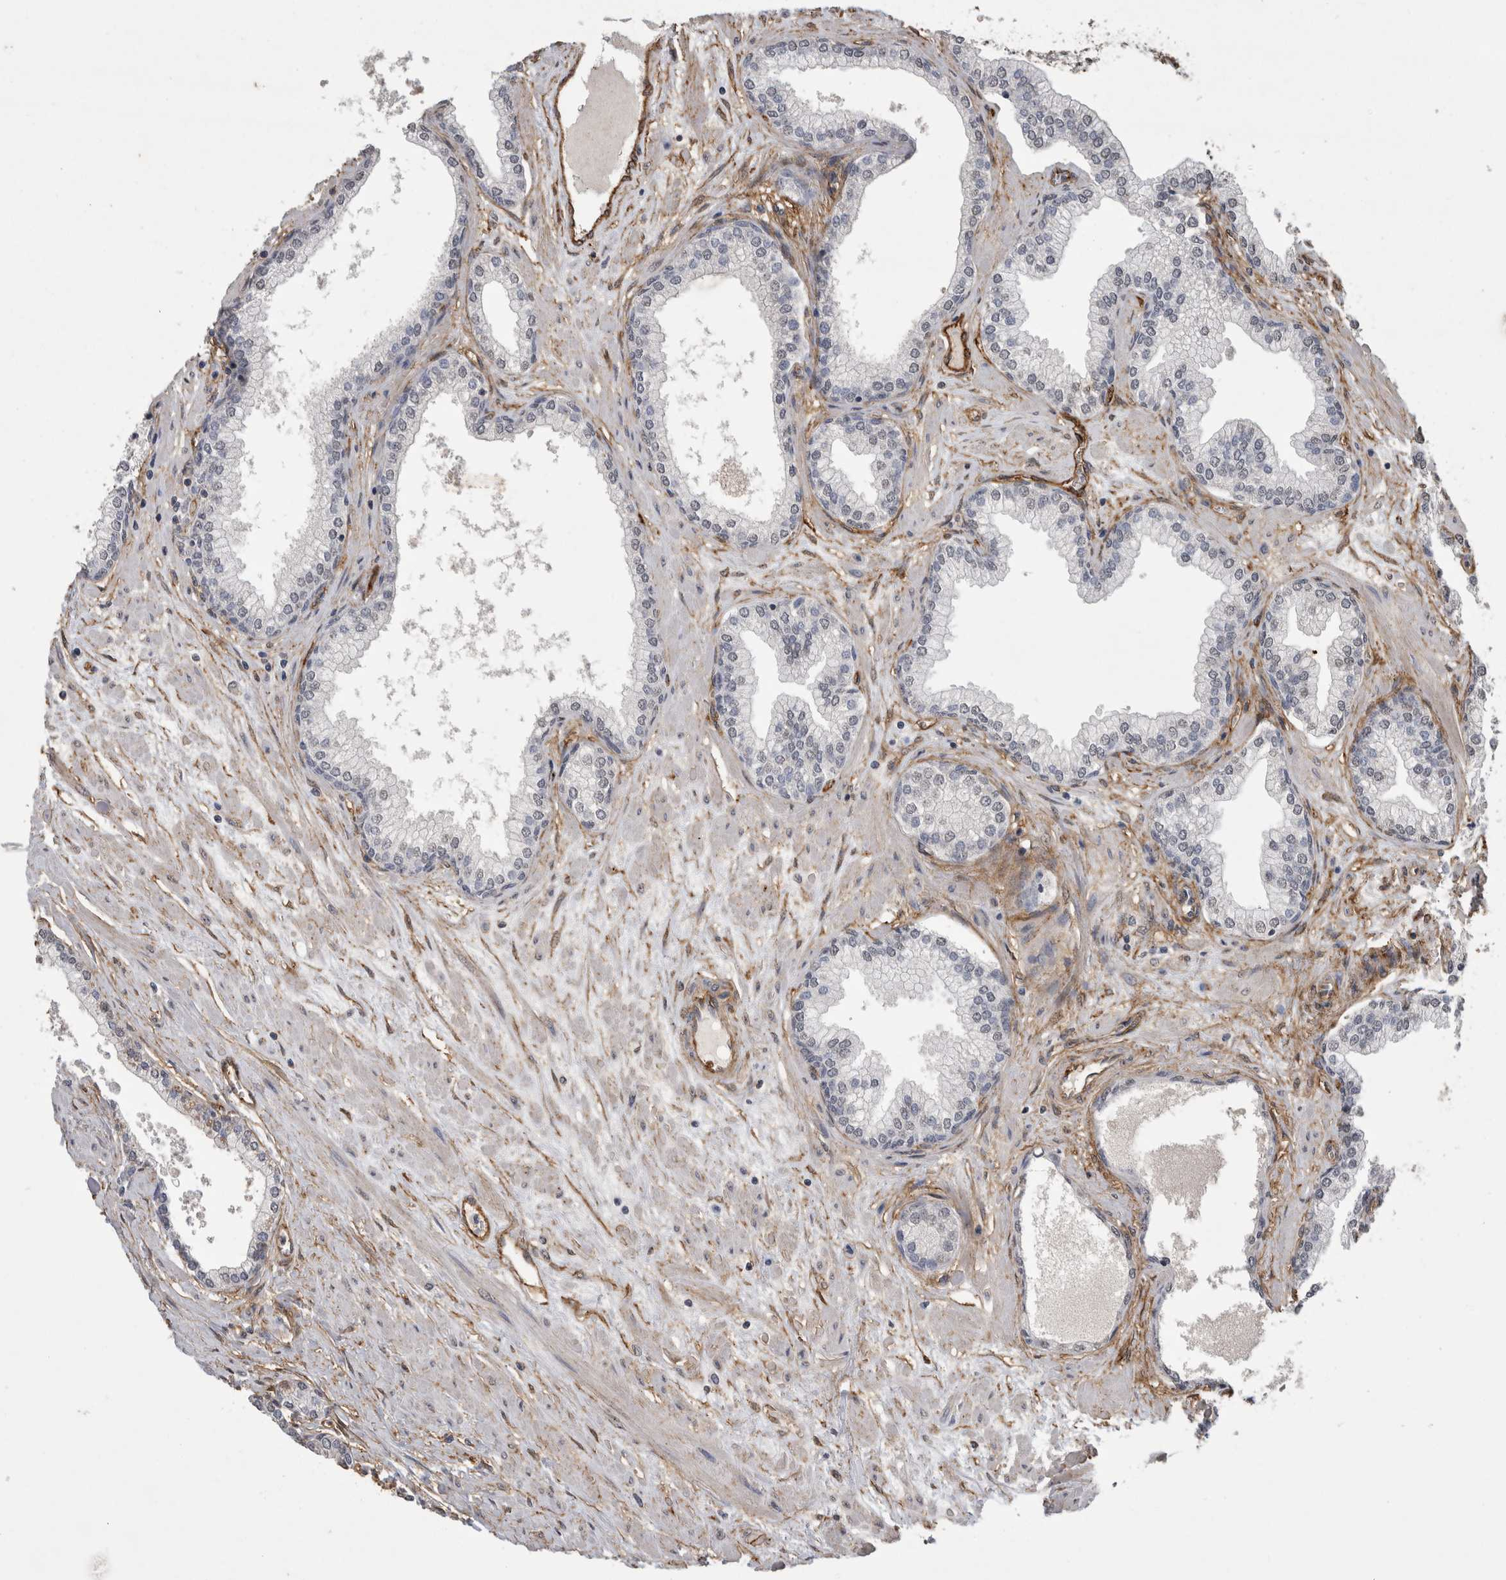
{"staining": {"intensity": "weak", "quantity": "<25%", "location": "nuclear"}, "tissue": "prostate", "cell_type": "Glandular cells", "image_type": "normal", "snomed": [{"axis": "morphology", "description": "Normal tissue, NOS"}, {"axis": "morphology", "description": "Urothelial carcinoma, Low grade"}, {"axis": "topography", "description": "Urinary bladder"}, {"axis": "topography", "description": "Prostate"}], "caption": "Immunohistochemical staining of unremarkable human prostate displays no significant staining in glandular cells.", "gene": "RECK", "patient": {"sex": "male", "age": 60}}